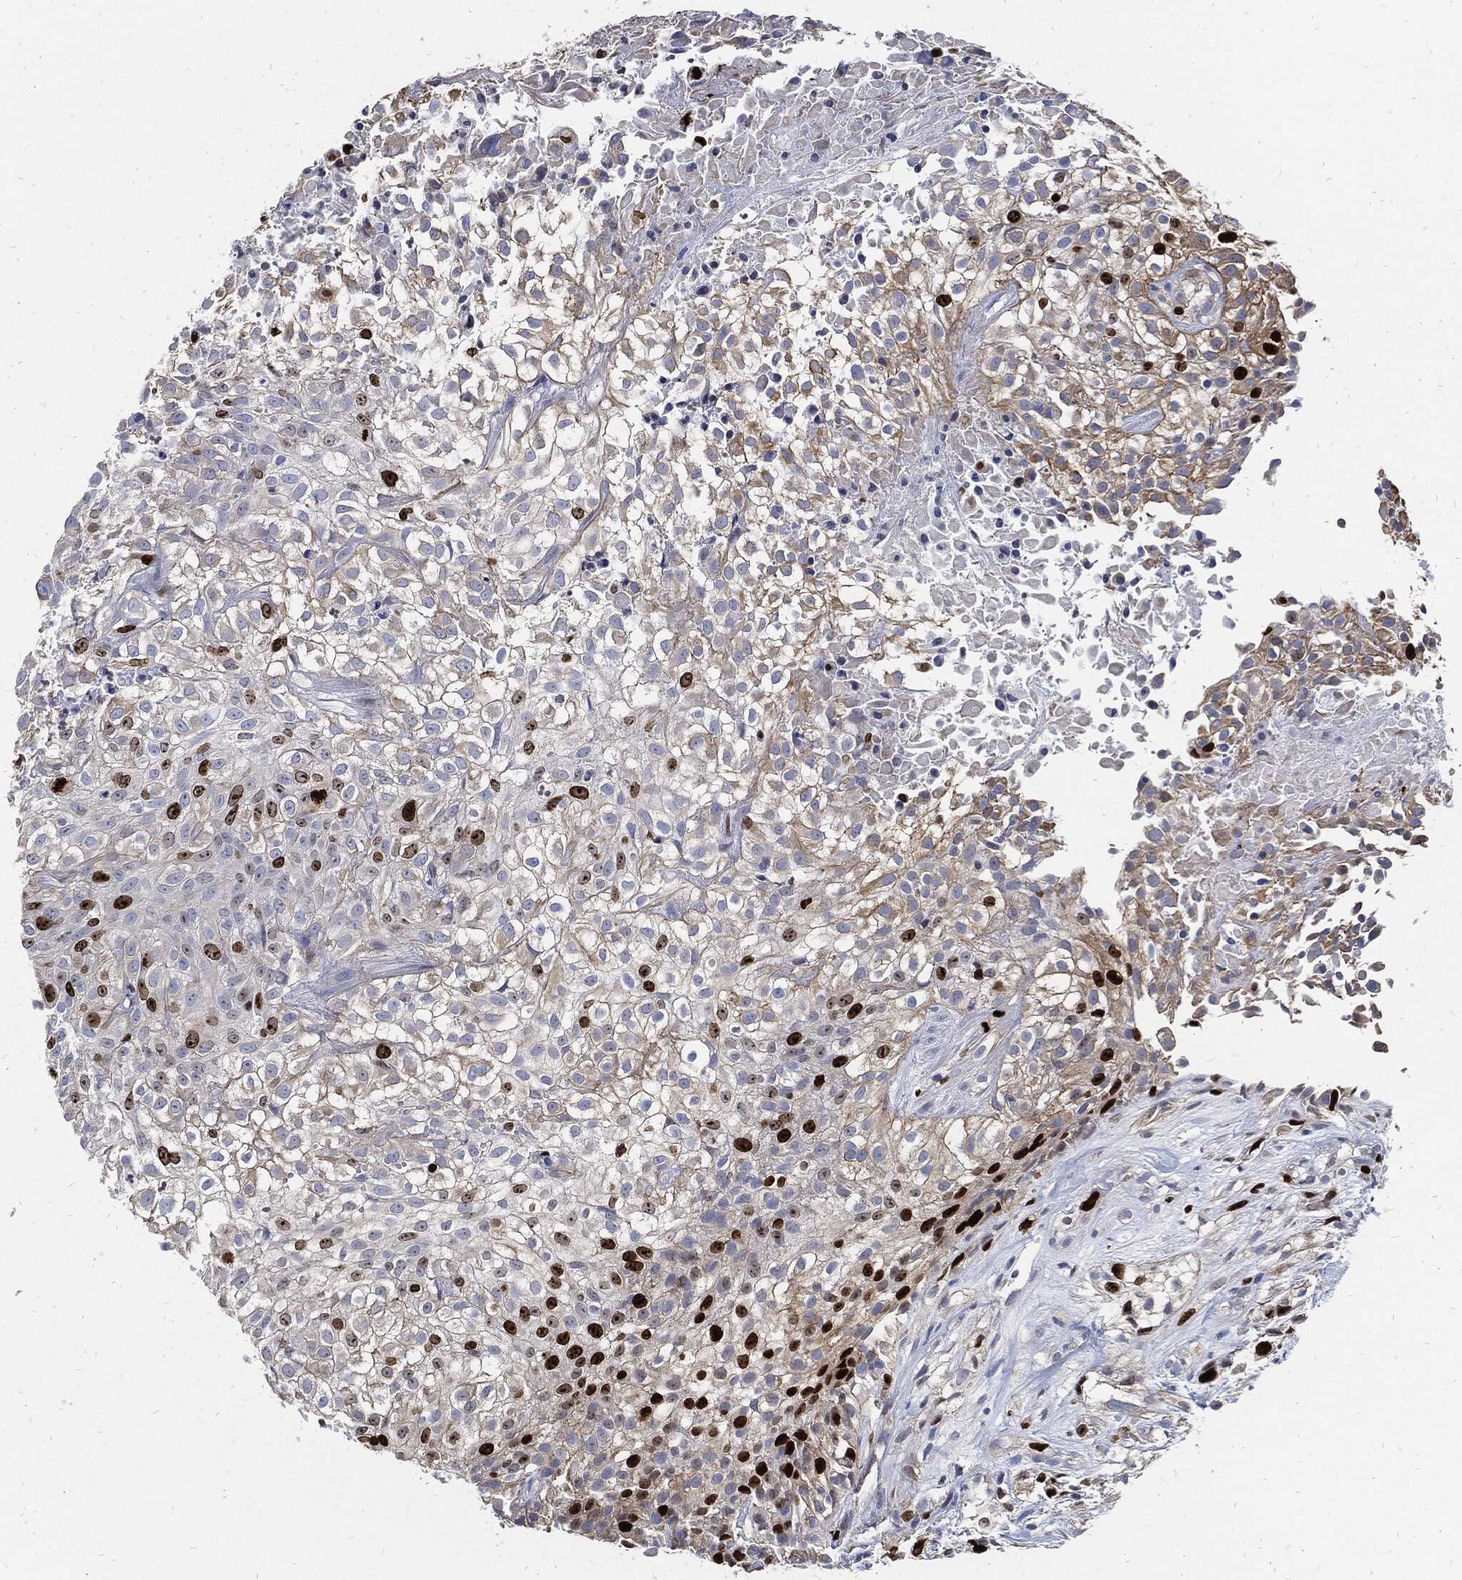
{"staining": {"intensity": "strong", "quantity": "<25%", "location": "nuclear"}, "tissue": "urothelial cancer", "cell_type": "Tumor cells", "image_type": "cancer", "snomed": [{"axis": "morphology", "description": "Urothelial carcinoma, High grade"}, {"axis": "topography", "description": "Urinary bladder"}], "caption": "IHC histopathology image of neoplastic tissue: high-grade urothelial carcinoma stained using immunohistochemistry (IHC) demonstrates medium levels of strong protein expression localized specifically in the nuclear of tumor cells, appearing as a nuclear brown color.", "gene": "MKI67", "patient": {"sex": "male", "age": 56}}